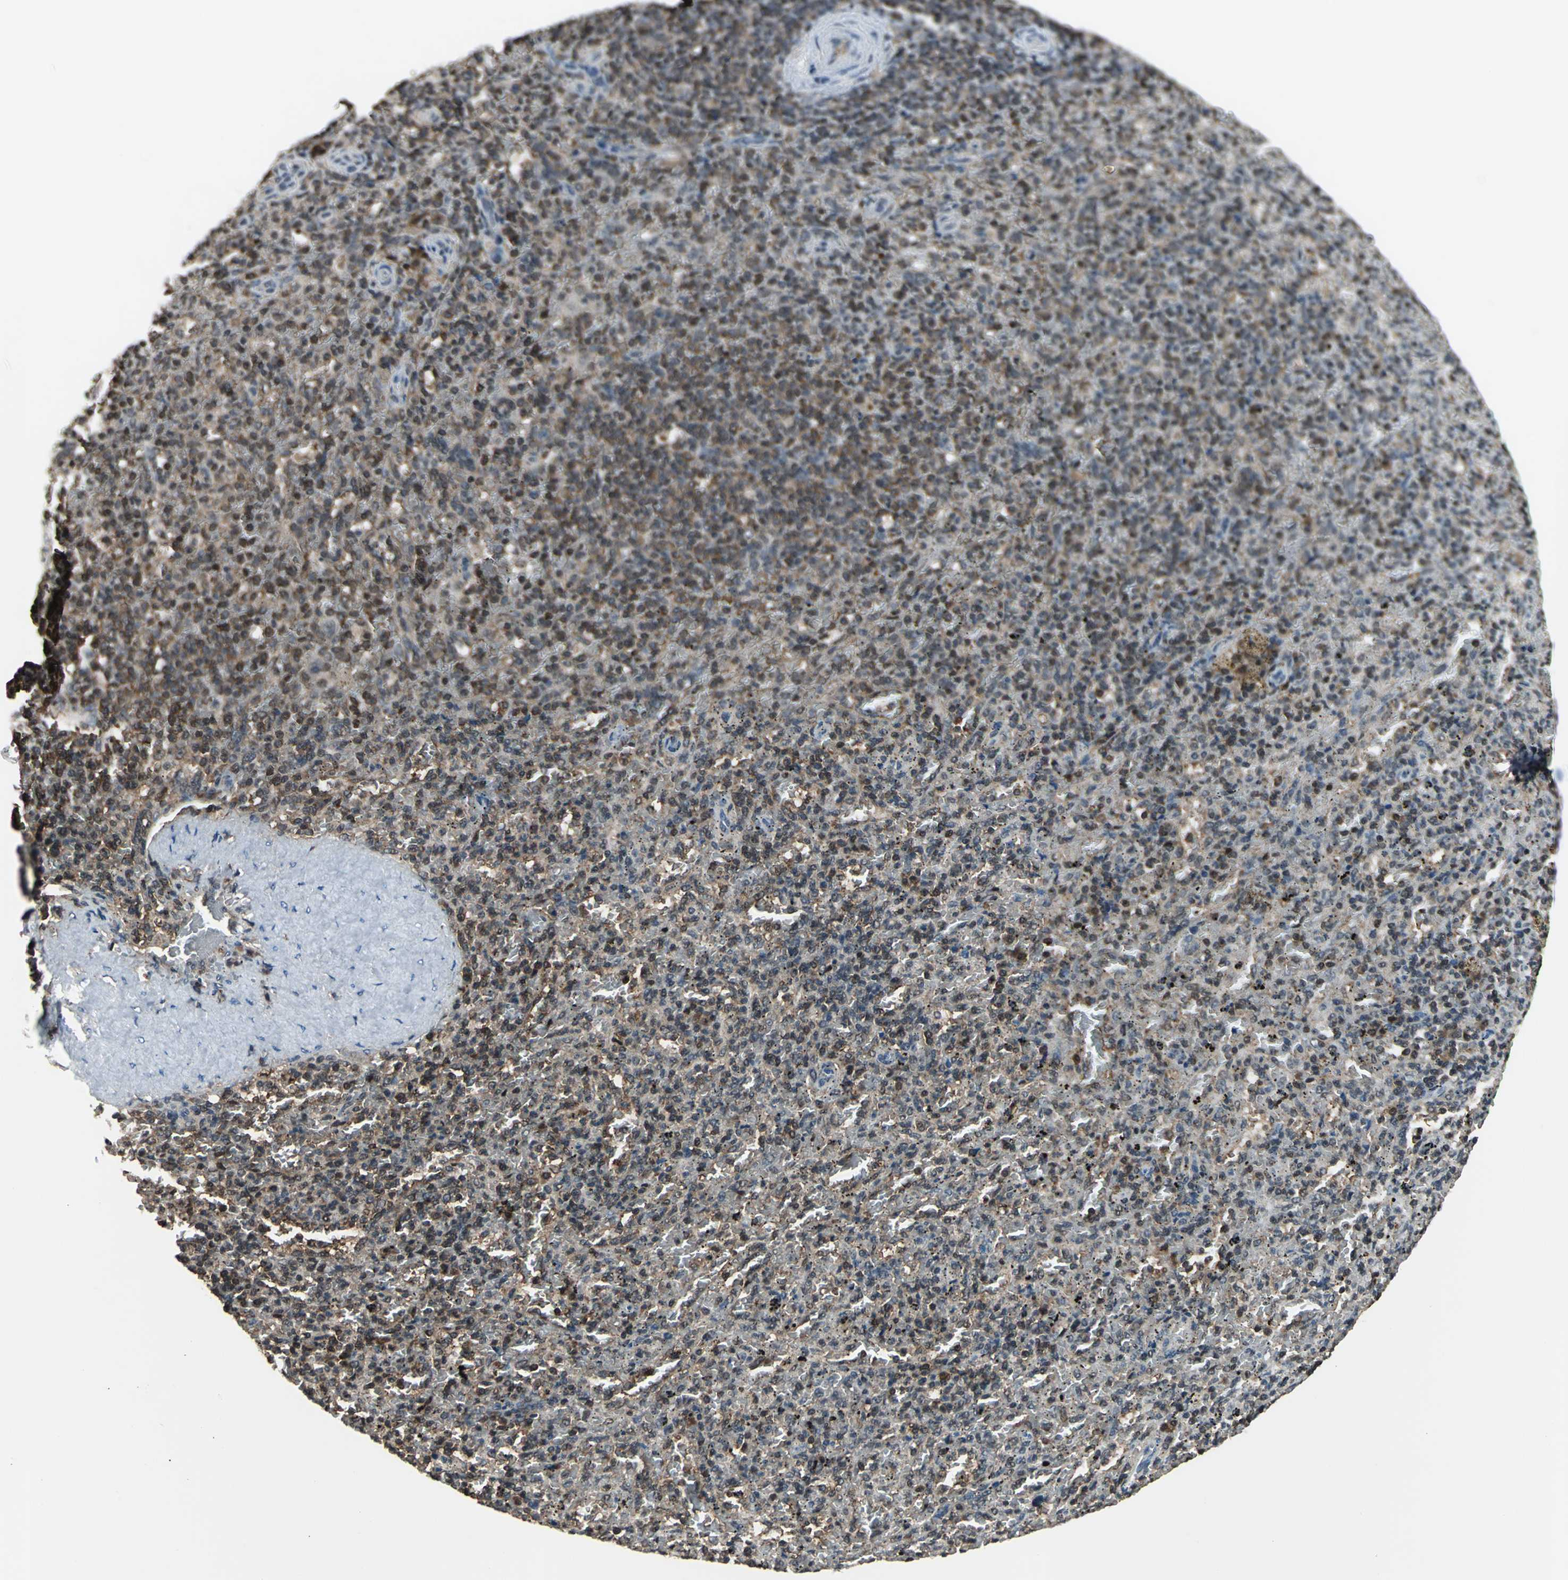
{"staining": {"intensity": "weak", "quantity": "25%-75%", "location": "cytoplasmic/membranous"}, "tissue": "spleen", "cell_type": "Cells in red pulp", "image_type": "normal", "snomed": [{"axis": "morphology", "description": "Normal tissue, NOS"}, {"axis": "topography", "description": "Spleen"}], "caption": "A low amount of weak cytoplasmic/membranous expression is identified in approximately 25%-75% of cells in red pulp in unremarkable spleen.", "gene": "PSME1", "patient": {"sex": "female", "age": 43}}